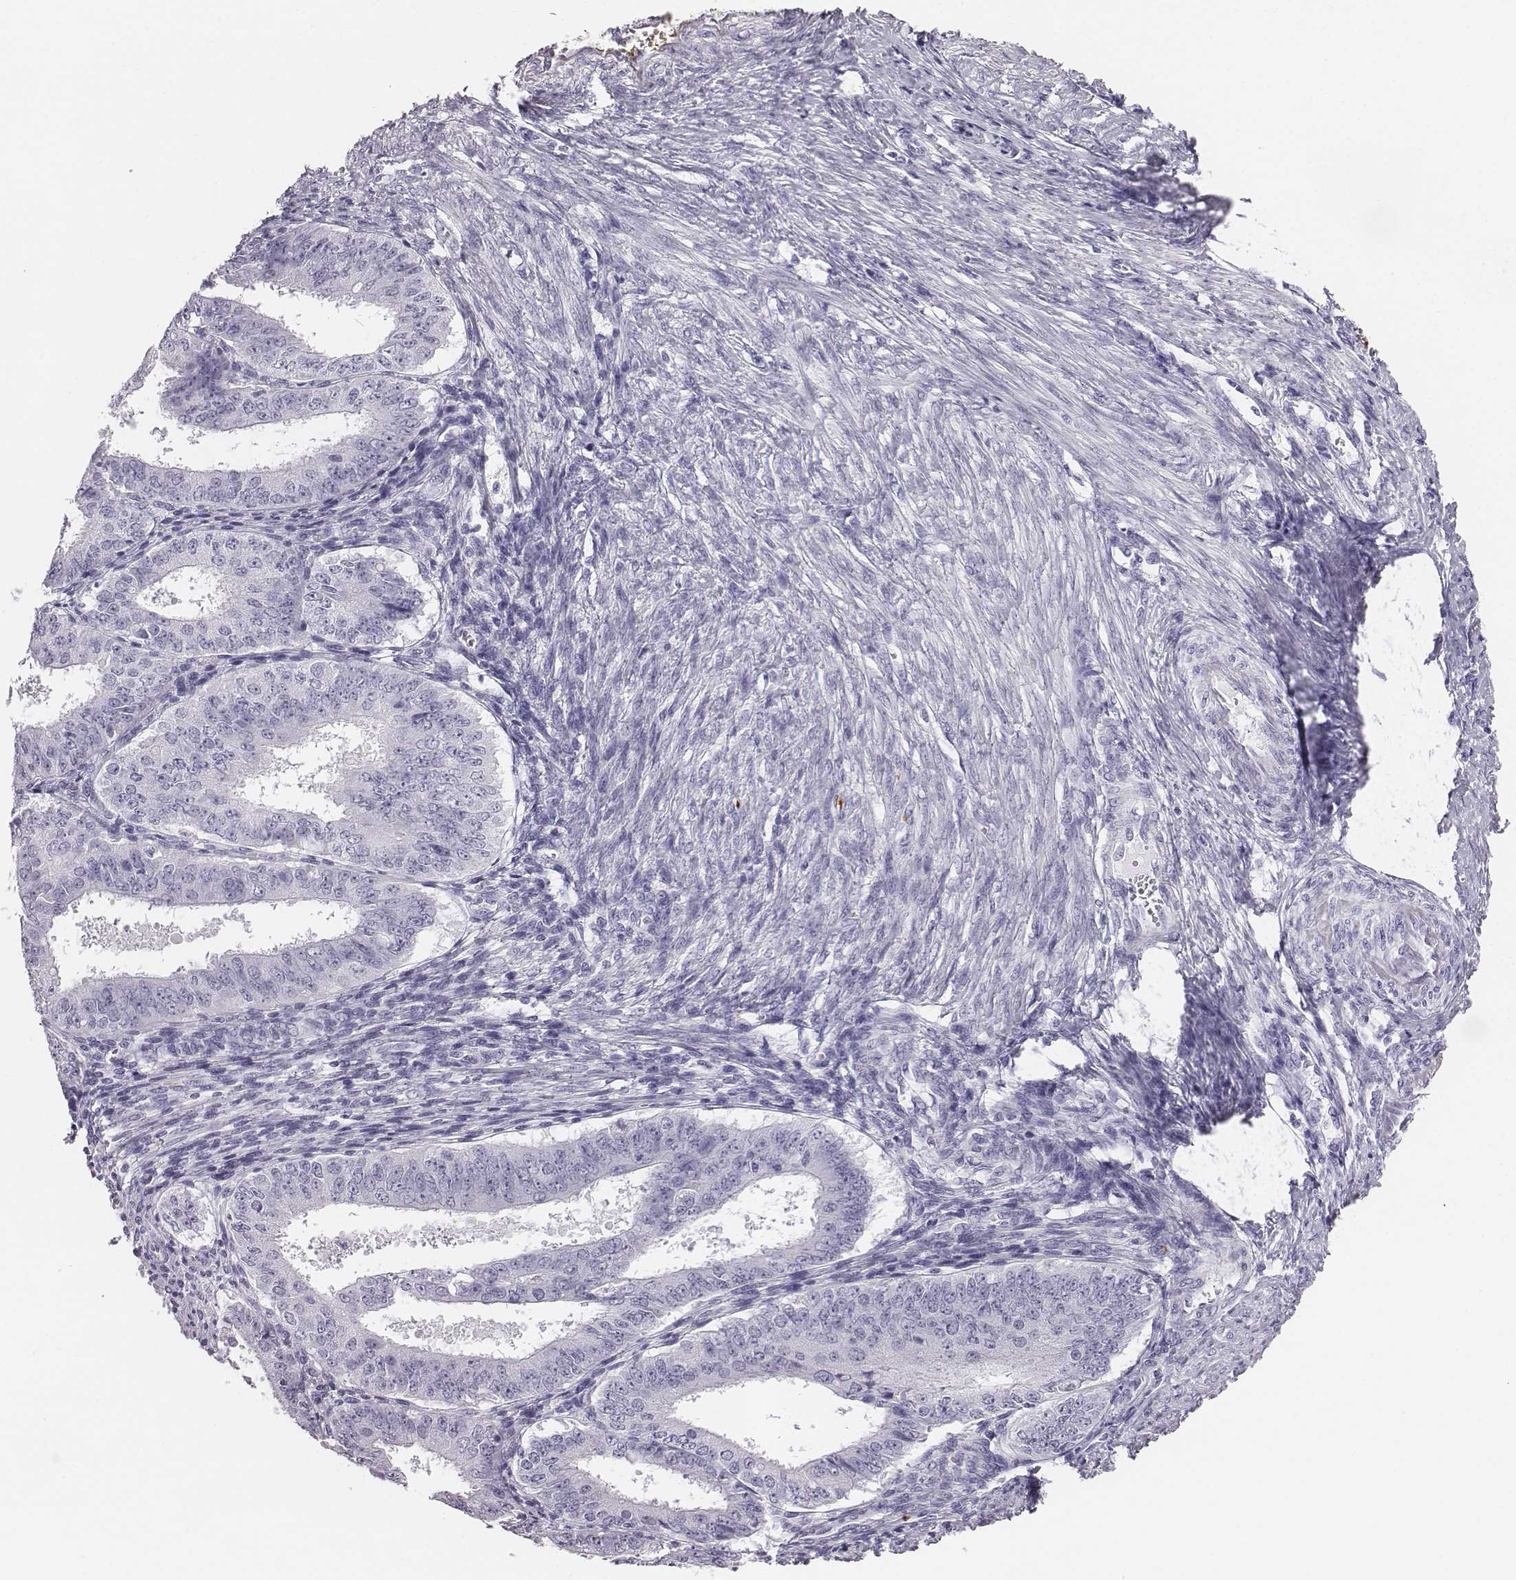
{"staining": {"intensity": "negative", "quantity": "none", "location": "none"}, "tissue": "ovarian cancer", "cell_type": "Tumor cells", "image_type": "cancer", "snomed": [{"axis": "morphology", "description": "Carcinoma, endometroid"}, {"axis": "topography", "description": "Ovary"}], "caption": "The micrograph demonstrates no significant expression in tumor cells of ovarian cancer.", "gene": "HBZ", "patient": {"sex": "female", "age": 42}}